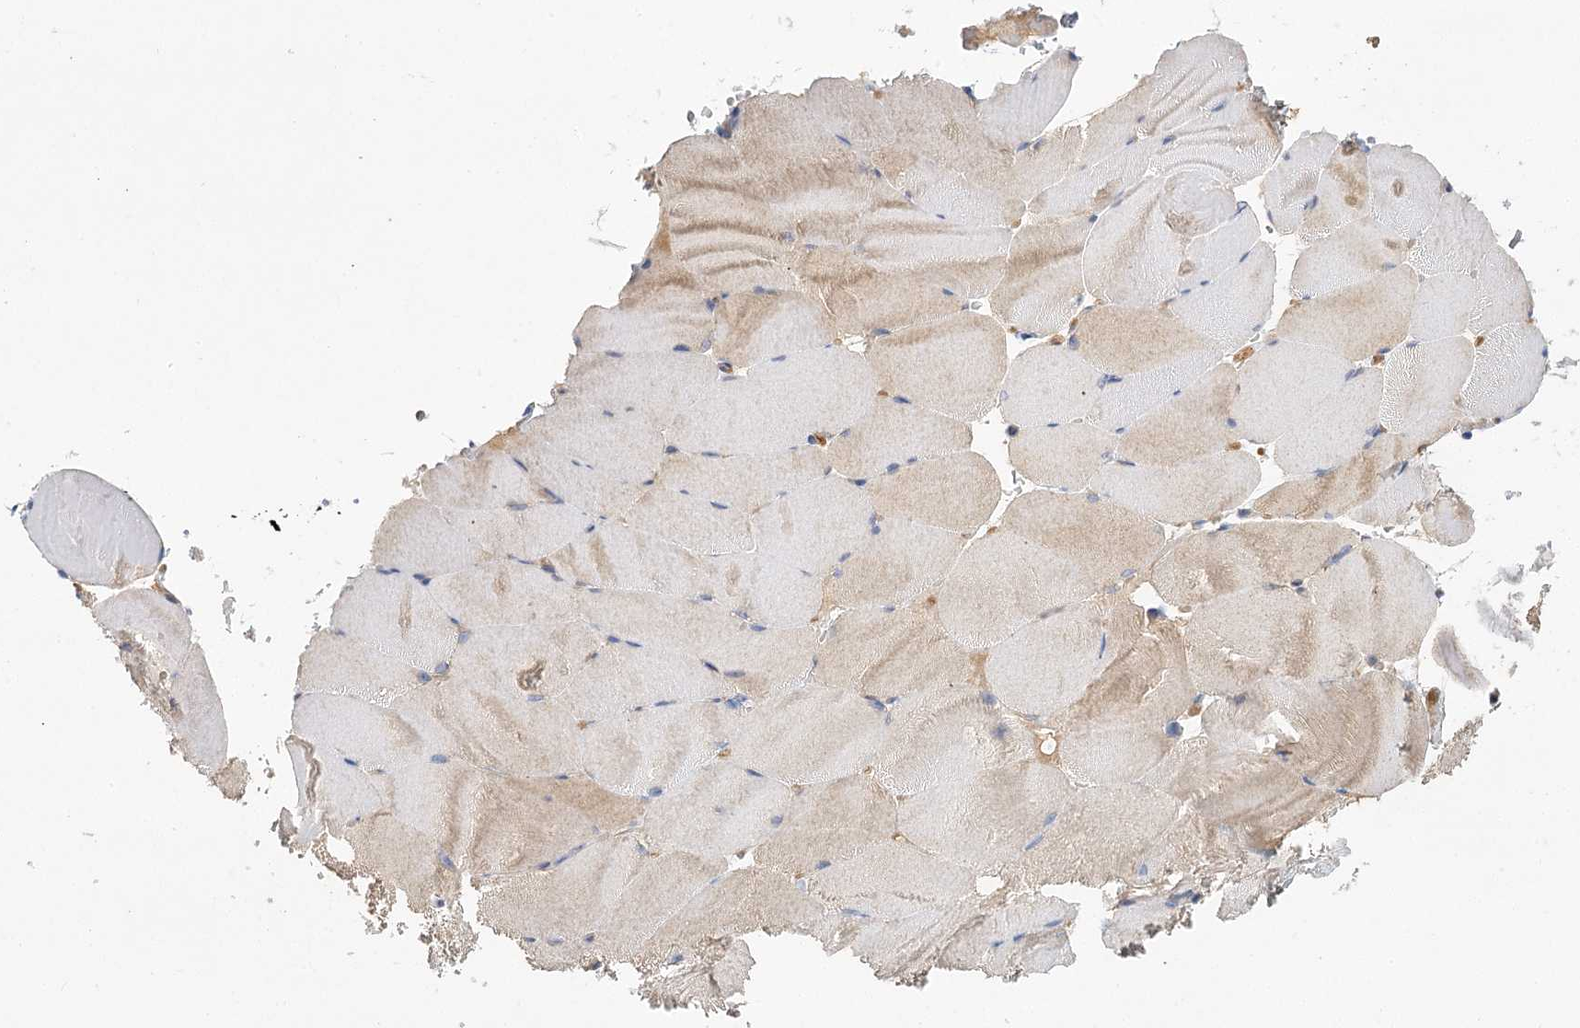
{"staining": {"intensity": "weak", "quantity": "25%-75%", "location": "cytoplasmic/membranous"}, "tissue": "skeletal muscle", "cell_type": "Myocytes", "image_type": "normal", "snomed": [{"axis": "morphology", "description": "Normal tissue, NOS"}, {"axis": "topography", "description": "Skeletal muscle"}, {"axis": "topography", "description": "Parathyroid gland"}], "caption": "The immunohistochemical stain shows weak cytoplasmic/membranous positivity in myocytes of benign skeletal muscle. (brown staining indicates protein expression, while blue staining denotes nuclei).", "gene": "LSS", "patient": {"sex": "female", "age": 37}}